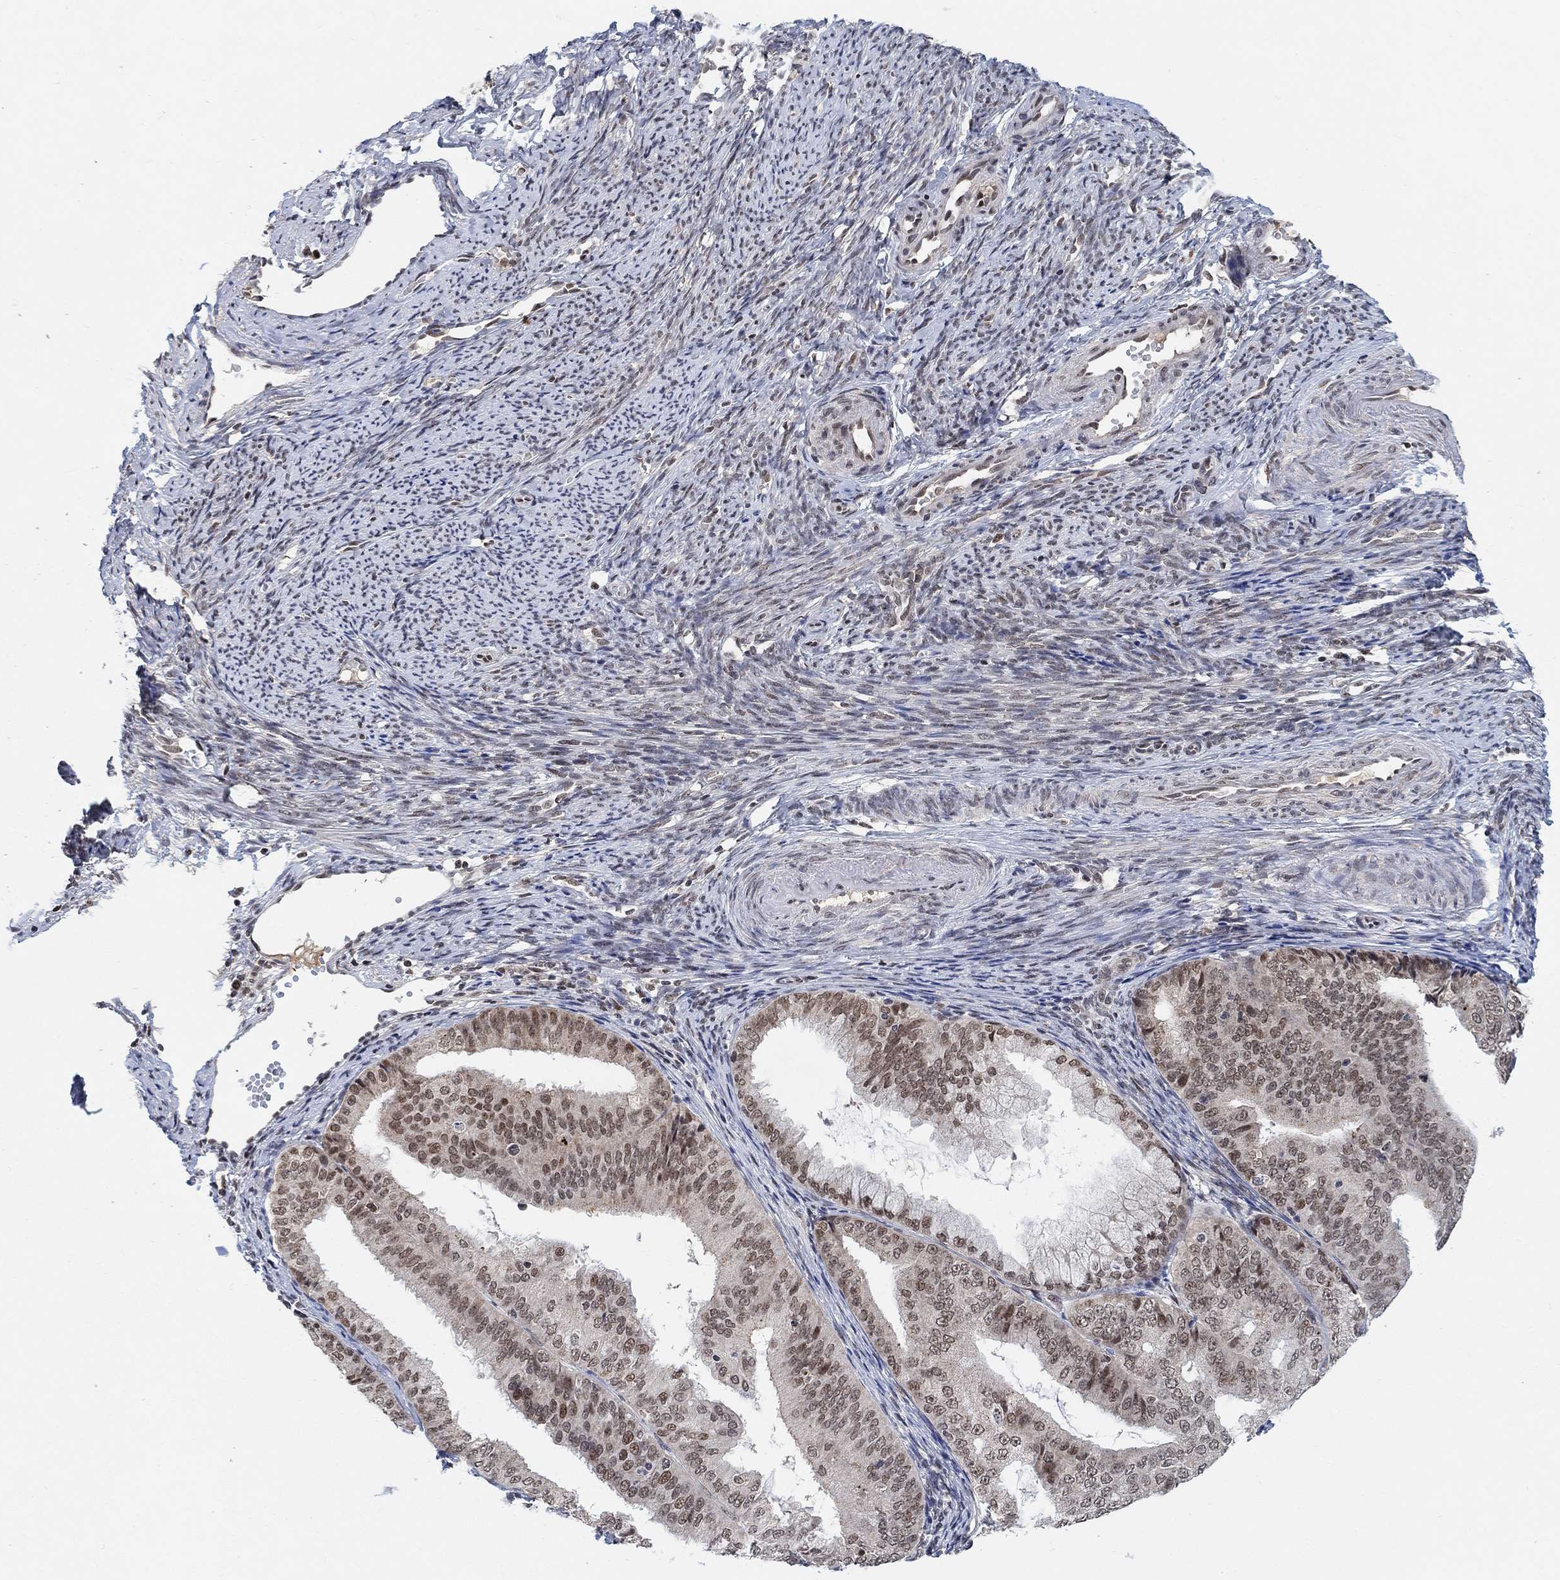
{"staining": {"intensity": "moderate", "quantity": "25%-75%", "location": "nuclear"}, "tissue": "endometrial cancer", "cell_type": "Tumor cells", "image_type": "cancer", "snomed": [{"axis": "morphology", "description": "Adenocarcinoma, NOS"}, {"axis": "topography", "description": "Endometrium"}], "caption": "Brown immunohistochemical staining in human endometrial adenocarcinoma exhibits moderate nuclear positivity in about 25%-75% of tumor cells.", "gene": "THAP8", "patient": {"sex": "female", "age": 63}}